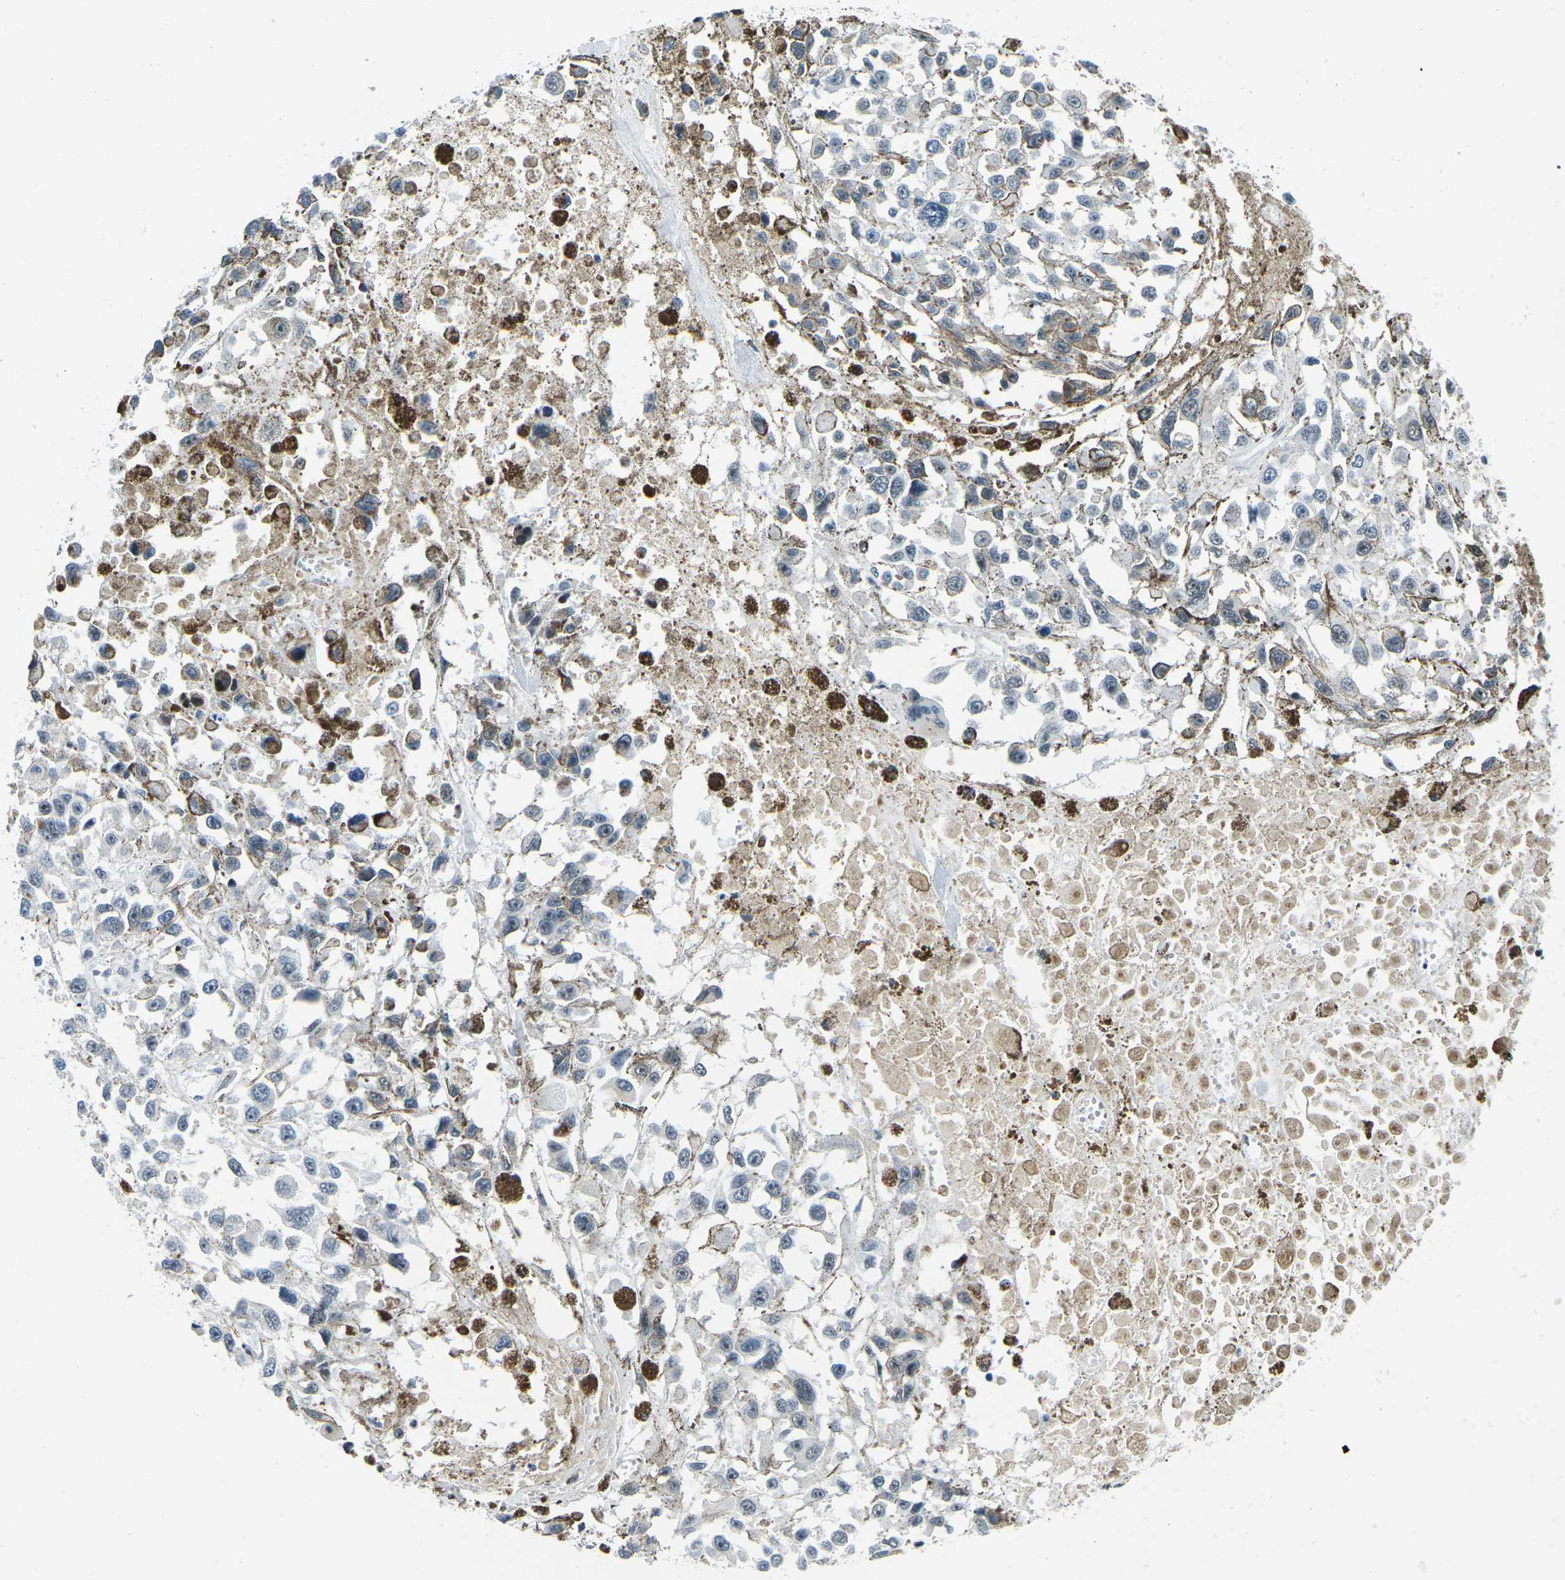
{"staining": {"intensity": "negative", "quantity": "none", "location": "none"}, "tissue": "melanoma", "cell_type": "Tumor cells", "image_type": "cancer", "snomed": [{"axis": "morphology", "description": "Malignant melanoma, Metastatic site"}, {"axis": "topography", "description": "Lymph node"}], "caption": "This is a photomicrograph of IHC staining of melanoma, which shows no expression in tumor cells.", "gene": "PRPF8", "patient": {"sex": "male", "age": 59}}